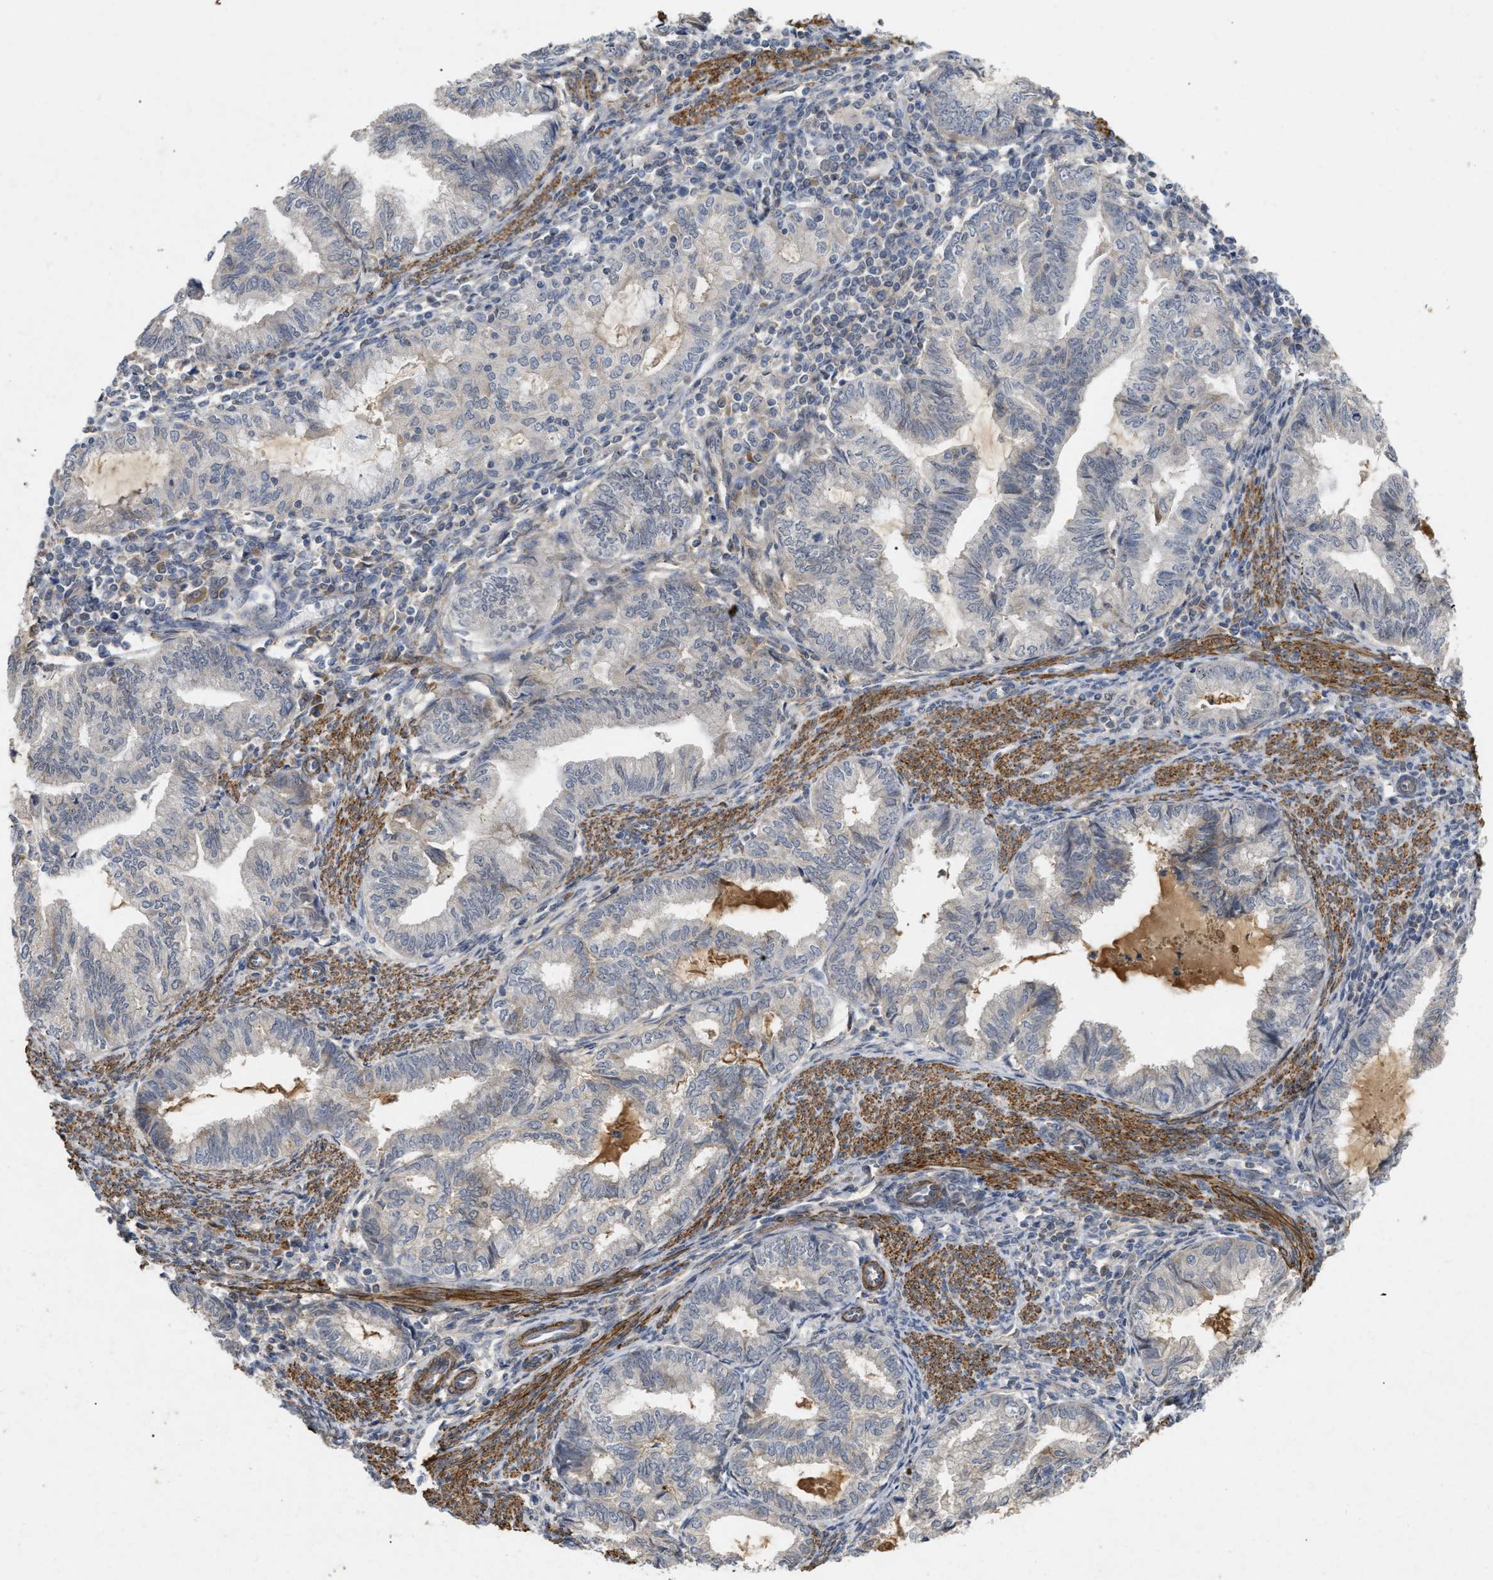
{"staining": {"intensity": "negative", "quantity": "none", "location": "none"}, "tissue": "endometrial cancer", "cell_type": "Tumor cells", "image_type": "cancer", "snomed": [{"axis": "morphology", "description": "Adenocarcinoma, NOS"}, {"axis": "topography", "description": "Endometrium"}], "caption": "Photomicrograph shows no significant protein expression in tumor cells of endometrial adenocarcinoma.", "gene": "ST6GALNAC6", "patient": {"sex": "female", "age": 79}}